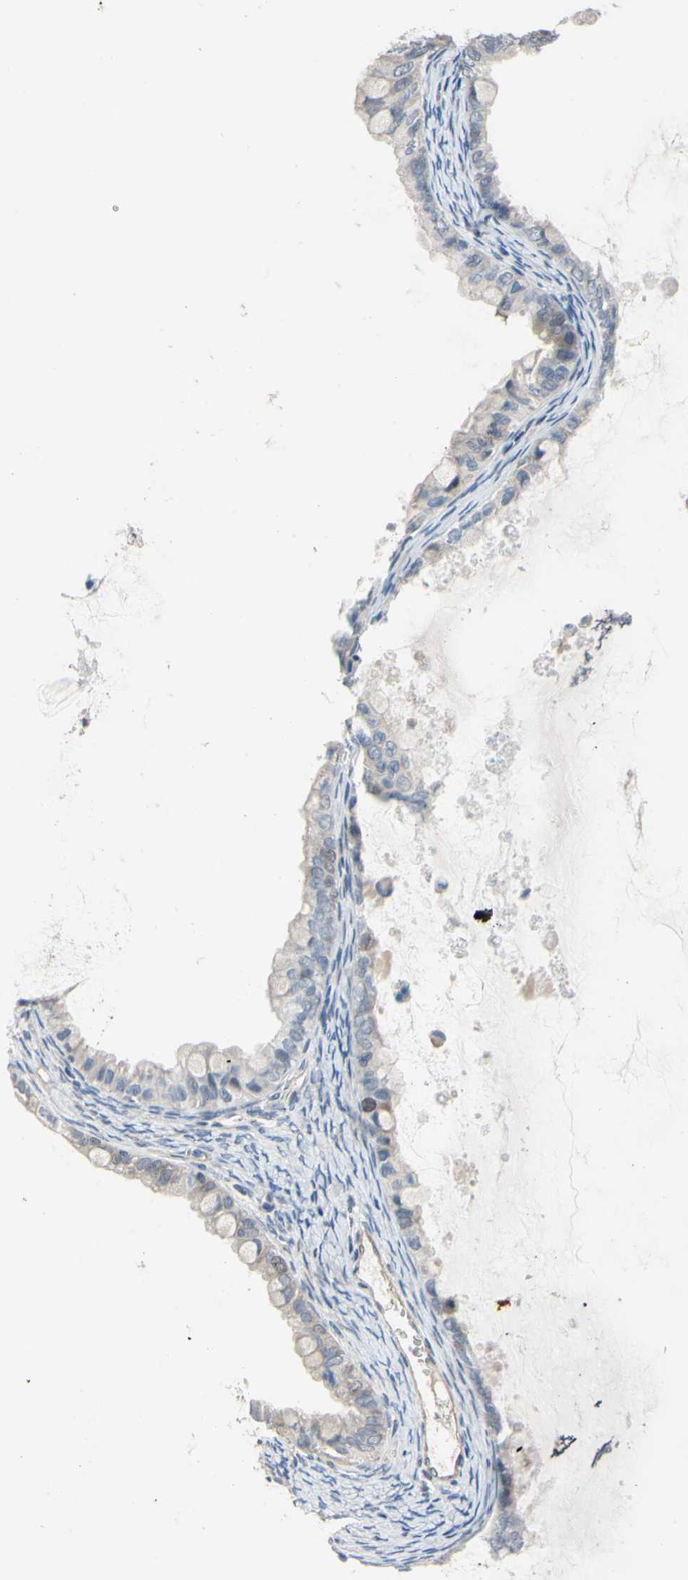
{"staining": {"intensity": "negative", "quantity": "none", "location": "none"}, "tissue": "ovarian cancer", "cell_type": "Tumor cells", "image_type": "cancer", "snomed": [{"axis": "morphology", "description": "Cystadenocarcinoma, mucinous, NOS"}, {"axis": "topography", "description": "Ovary"}], "caption": "High power microscopy photomicrograph of an immunohistochemistry micrograph of mucinous cystadenocarcinoma (ovarian), revealing no significant expression in tumor cells.", "gene": "LHX9", "patient": {"sex": "female", "age": 80}}